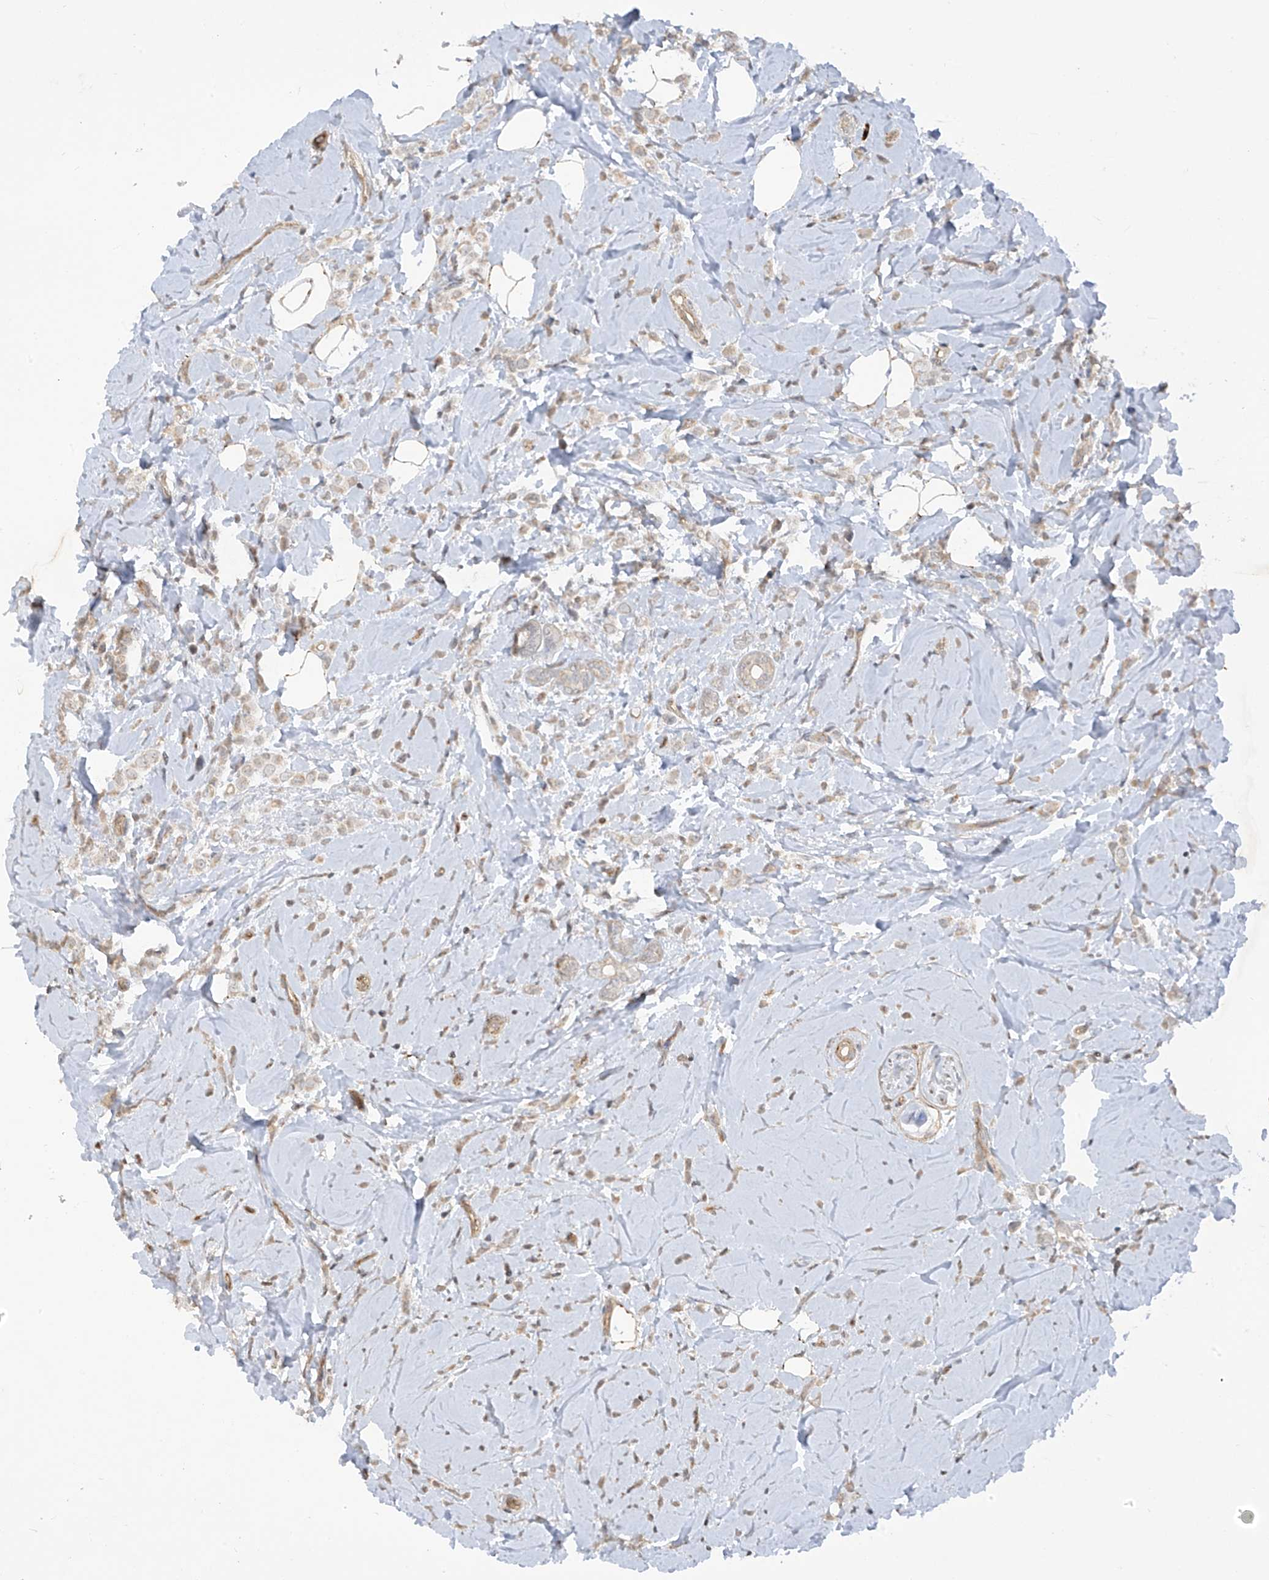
{"staining": {"intensity": "weak", "quantity": ">75%", "location": "cytoplasmic/membranous"}, "tissue": "breast cancer", "cell_type": "Tumor cells", "image_type": "cancer", "snomed": [{"axis": "morphology", "description": "Lobular carcinoma"}, {"axis": "topography", "description": "Breast"}], "caption": "Breast lobular carcinoma stained with a brown dye reveals weak cytoplasmic/membranous positive staining in approximately >75% of tumor cells.", "gene": "DGKQ", "patient": {"sex": "female", "age": 47}}